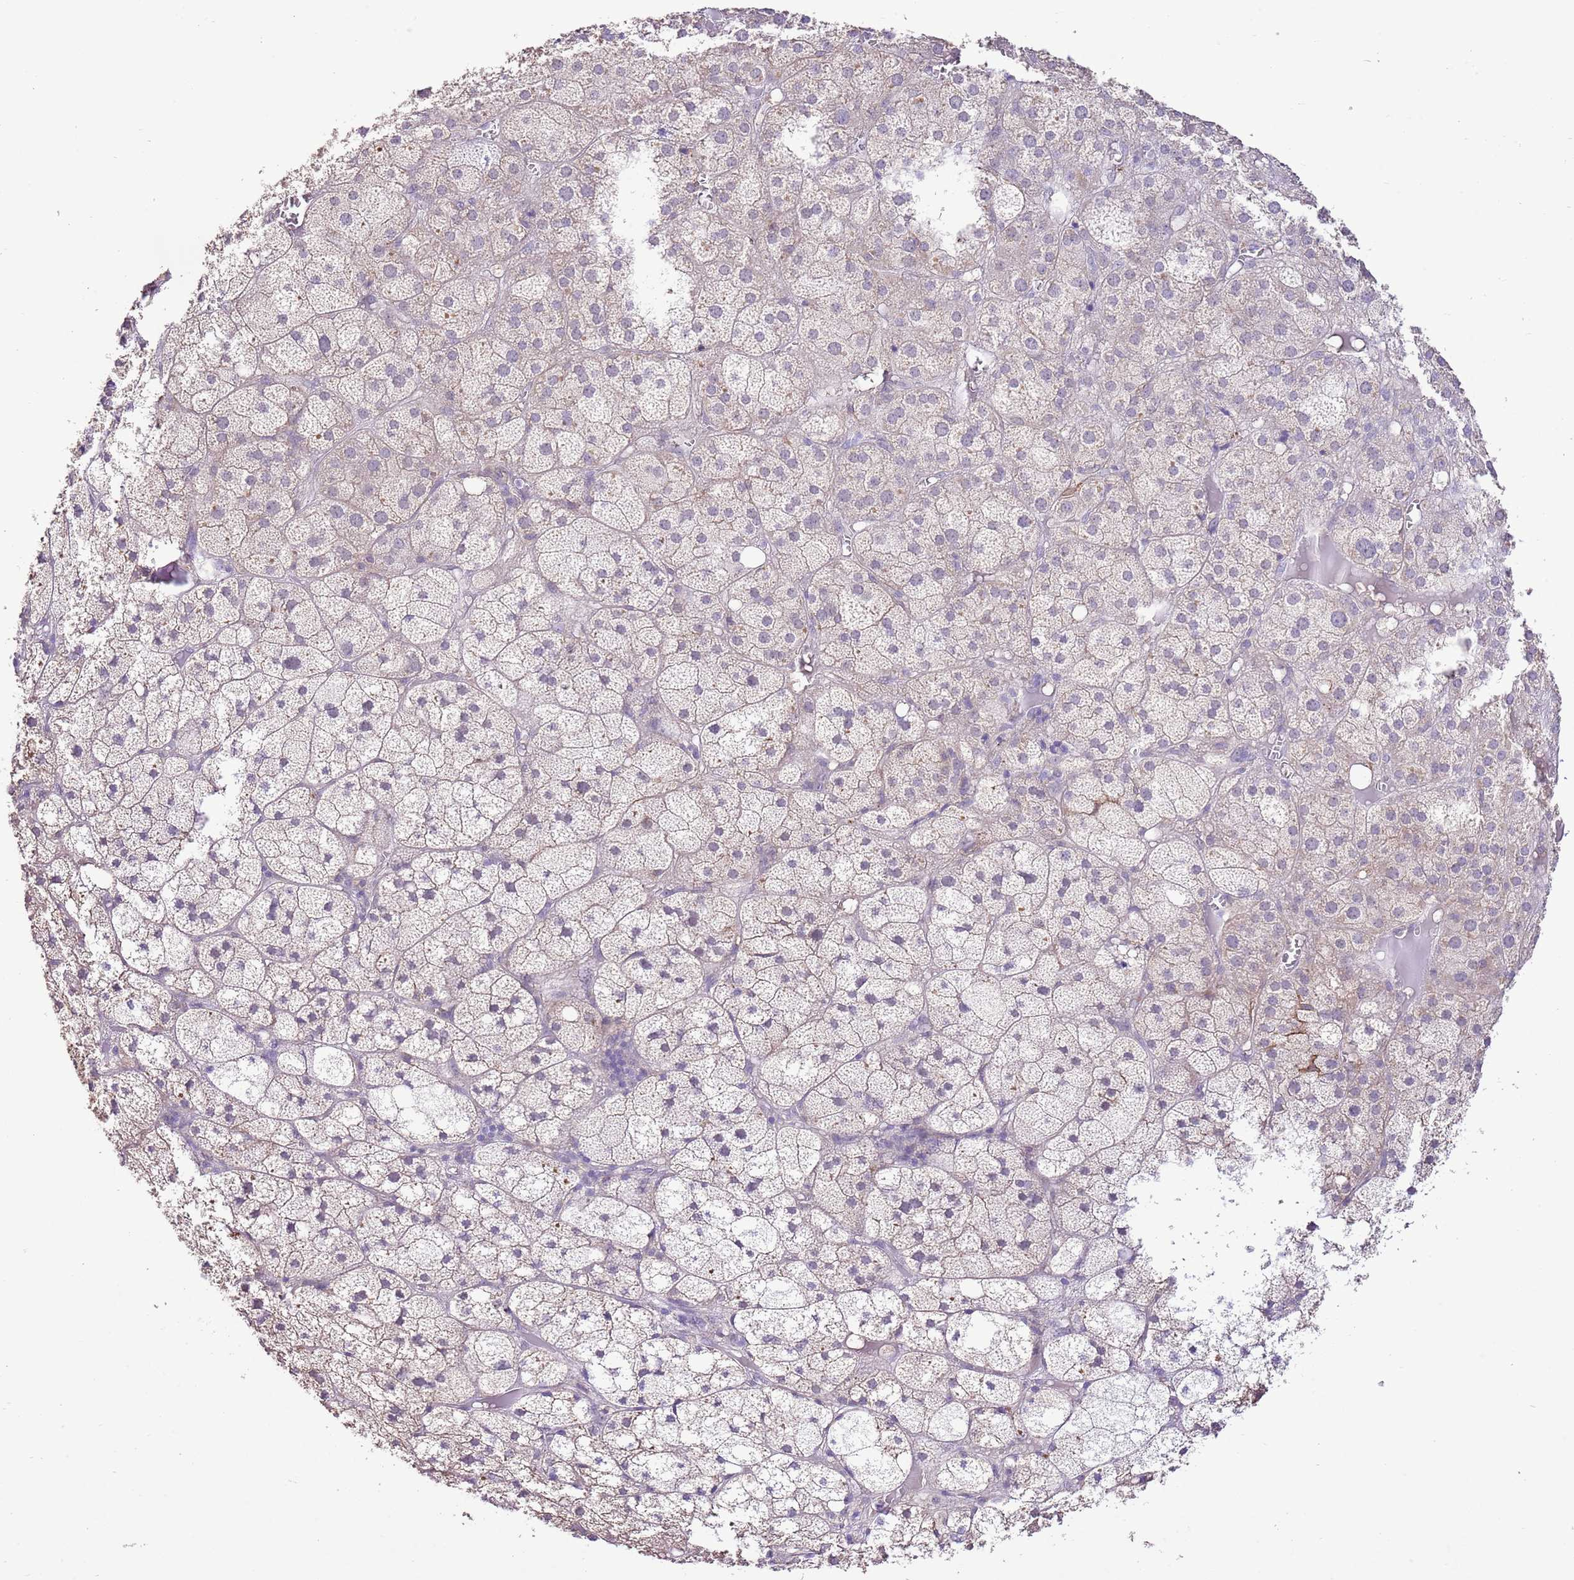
{"staining": {"intensity": "negative", "quantity": "none", "location": "none"}, "tissue": "adrenal gland", "cell_type": "Glandular cells", "image_type": "normal", "snomed": [{"axis": "morphology", "description": "Normal tissue, NOS"}, {"axis": "topography", "description": "Adrenal gland"}], "caption": "The photomicrograph demonstrates no staining of glandular cells in unremarkable adrenal gland.", "gene": "IZUMO4", "patient": {"sex": "female", "age": 61}}